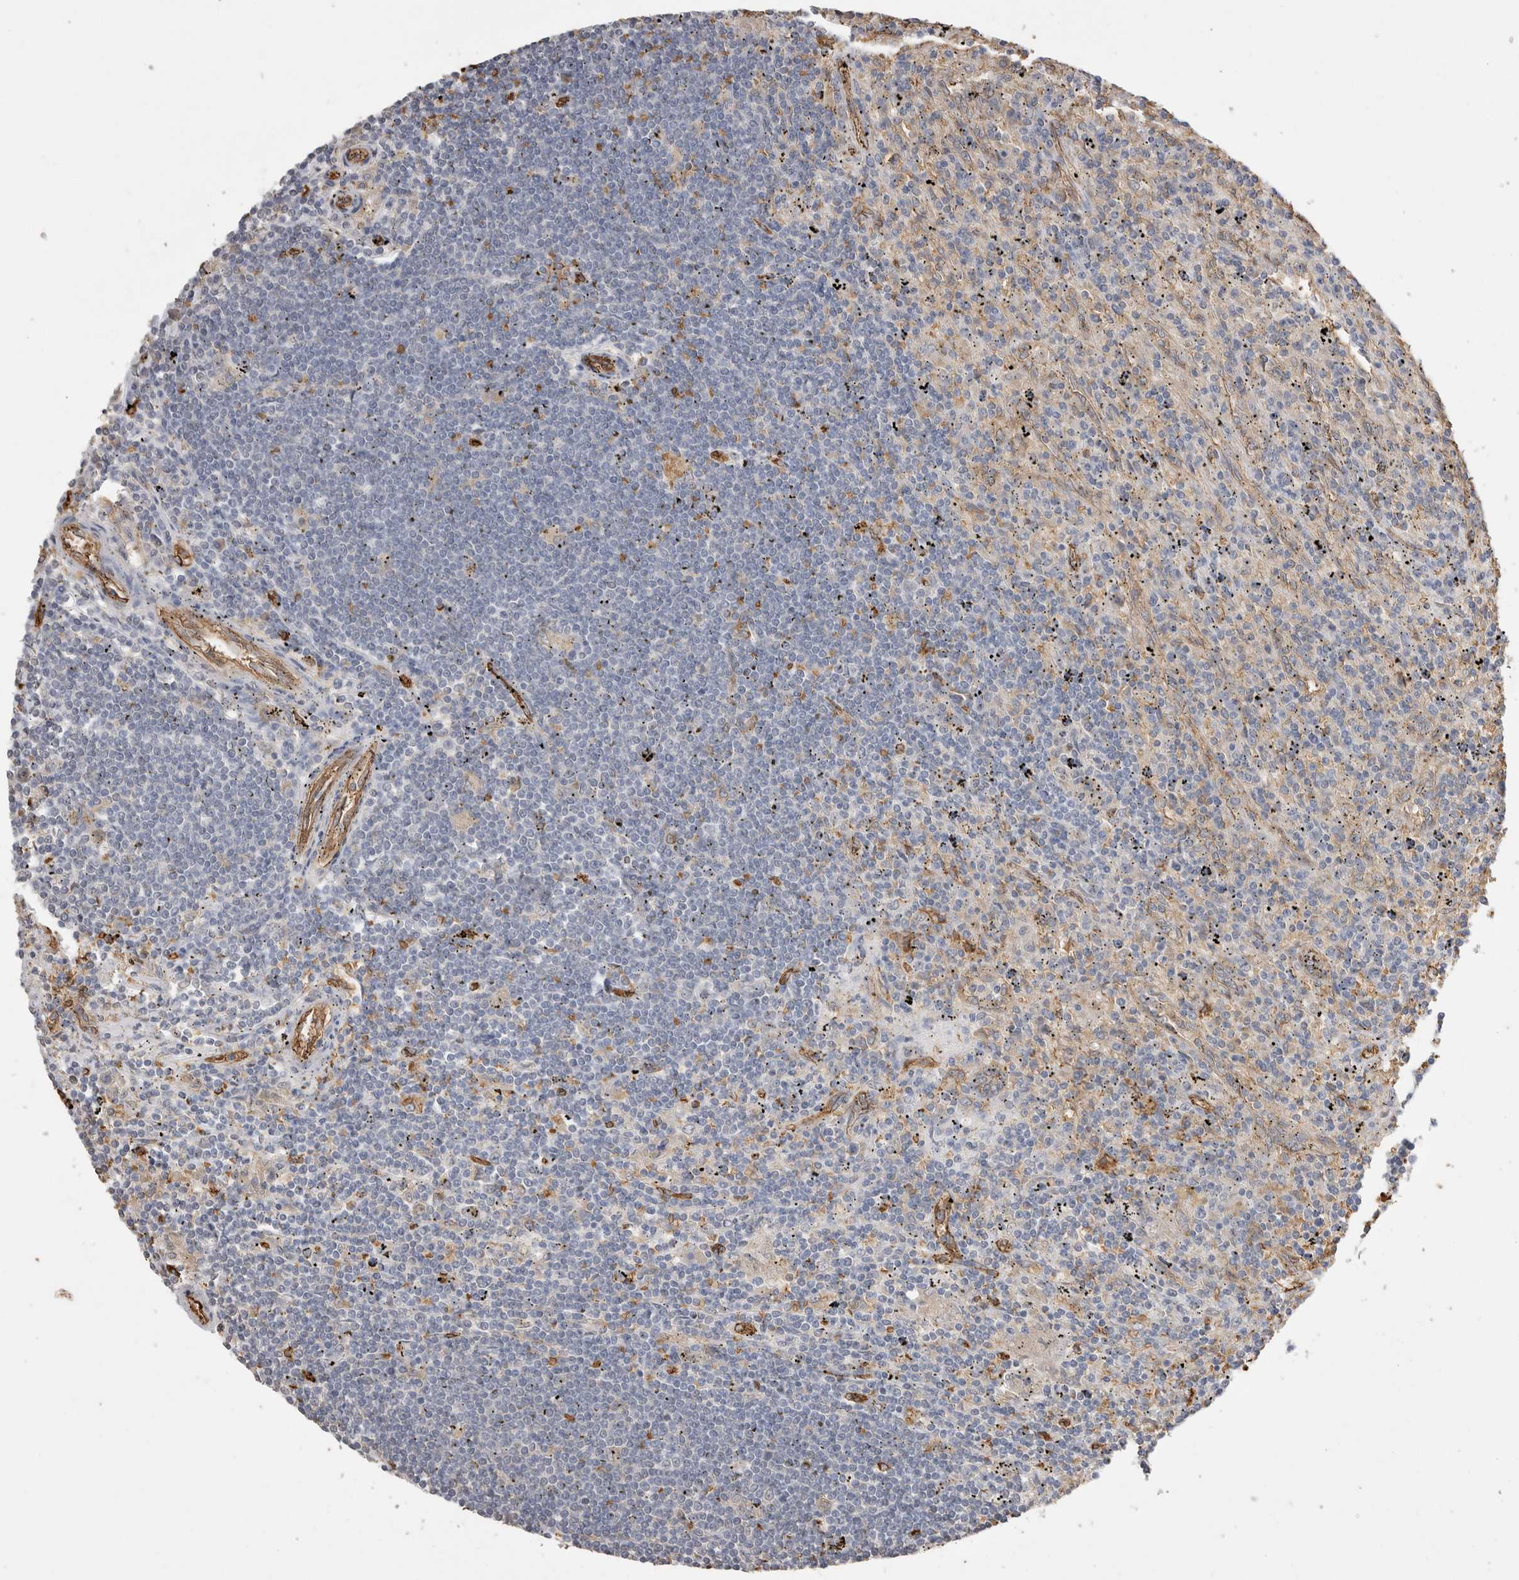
{"staining": {"intensity": "negative", "quantity": "none", "location": "none"}, "tissue": "lymphoma", "cell_type": "Tumor cells", "image_type": "cancer", "snomed": [{"axis": "morphology", "description": "Malignant lymphoma, non-Hodgkin's type, Low grade"}, {"axis": "topography", "description": "Spleen"}], "caption": "This is a micrograph of immunohistochemistry staining of lymphoma, which shows no expression in tumor cells.", "gene": "IL27", "patient": {"sex": "male", "age": 76}}